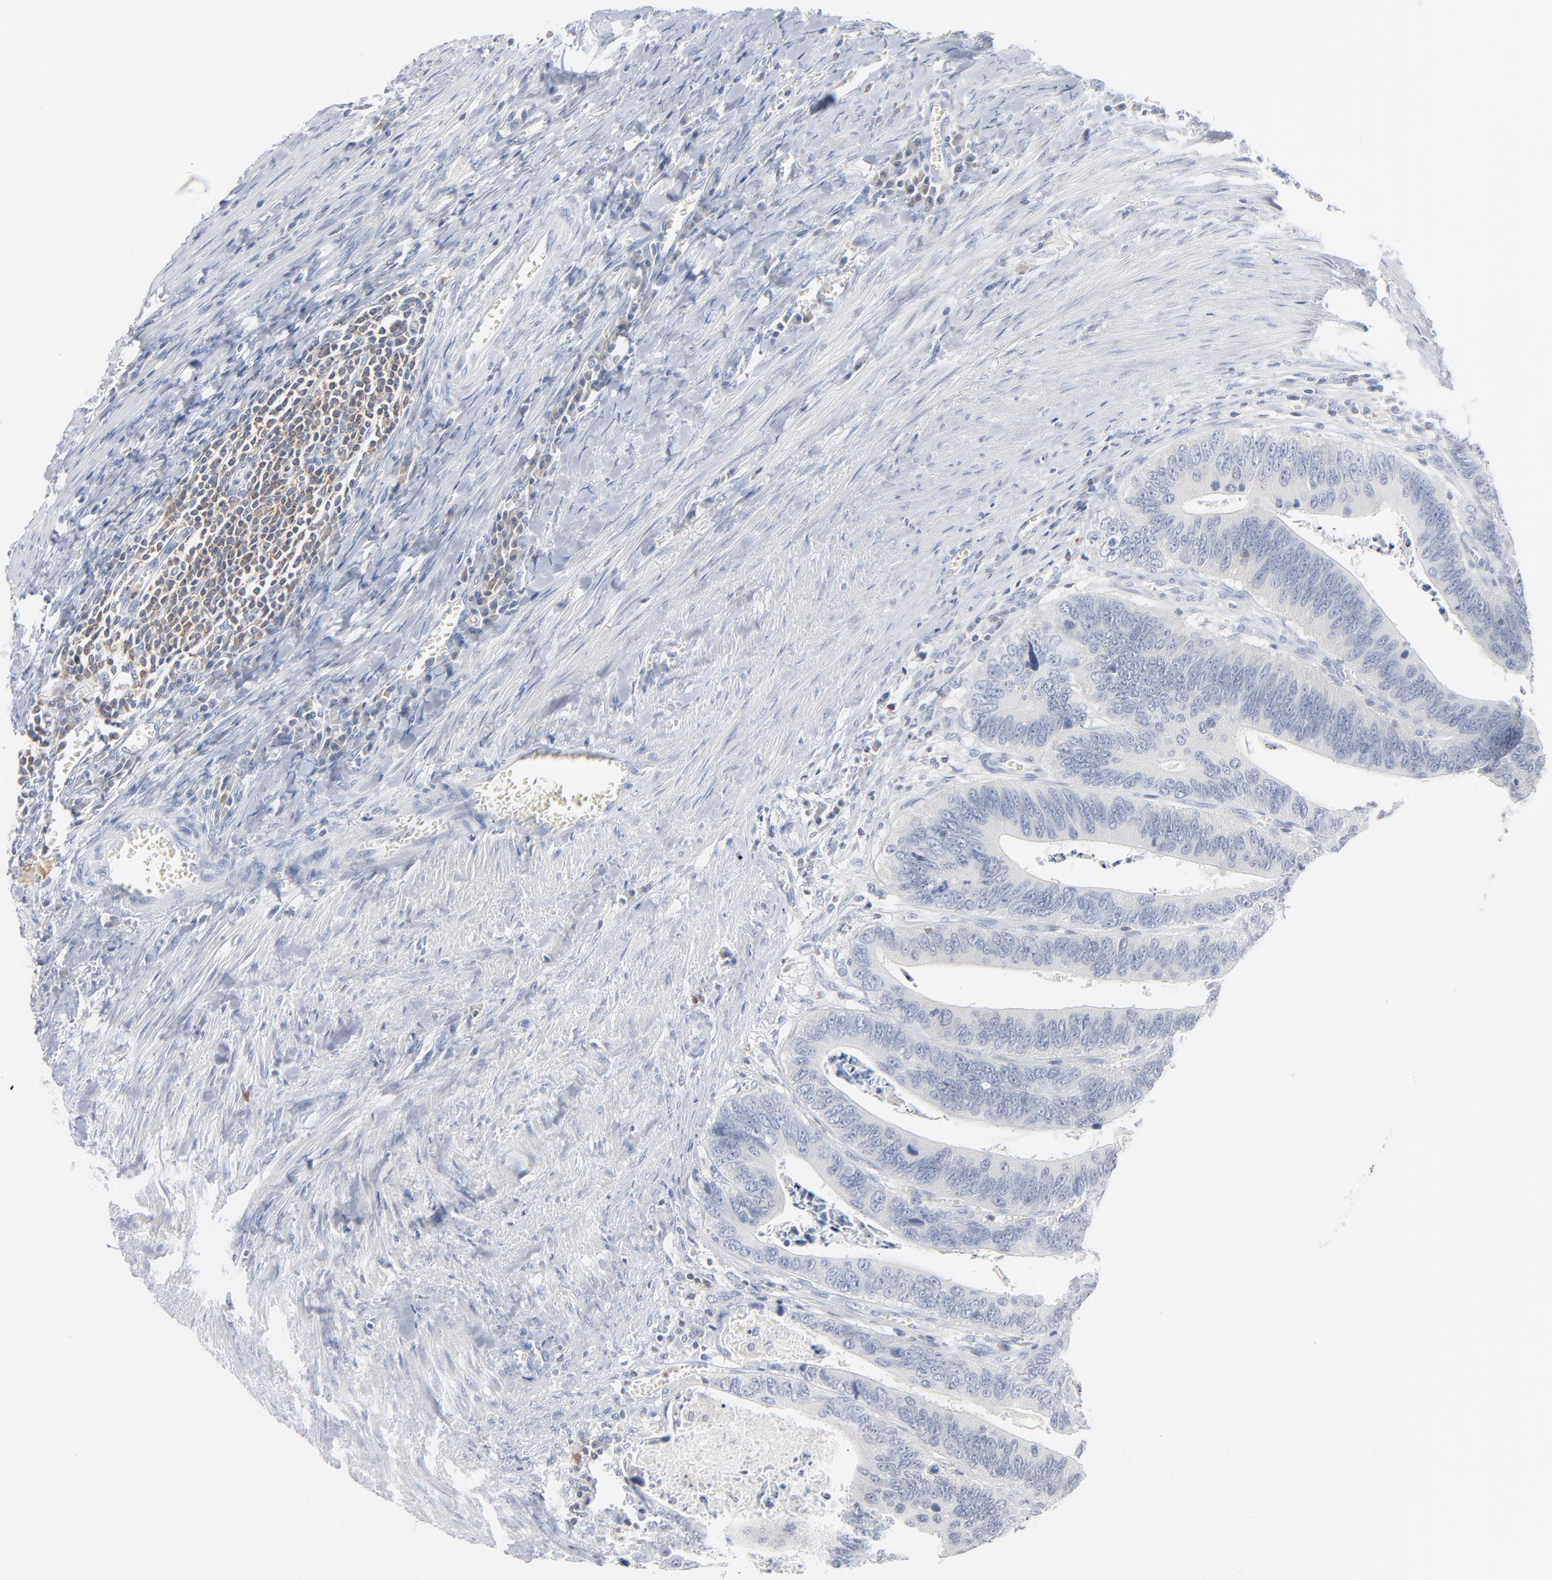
{"staining": {"intensity": "negative", "quantity": "none", "location": "none"}, "tissue": "colorectal cancer", "cell_type": "Tumor cells", "image_type": "cancer", "snomed": [{"axis": "morphology", "description": "Adenocarcinoma, NOS"}, {"axis": "topography", "description": "Colon"}], "caption": "An immunohistochemistry histopathology image of colorectal adenocarcinoma is shown. There is no staining in tumor cells of colorectal adenocarcinoma.", "gene": "PTK2B", "patient": {"sex": "male", "age": 72}}